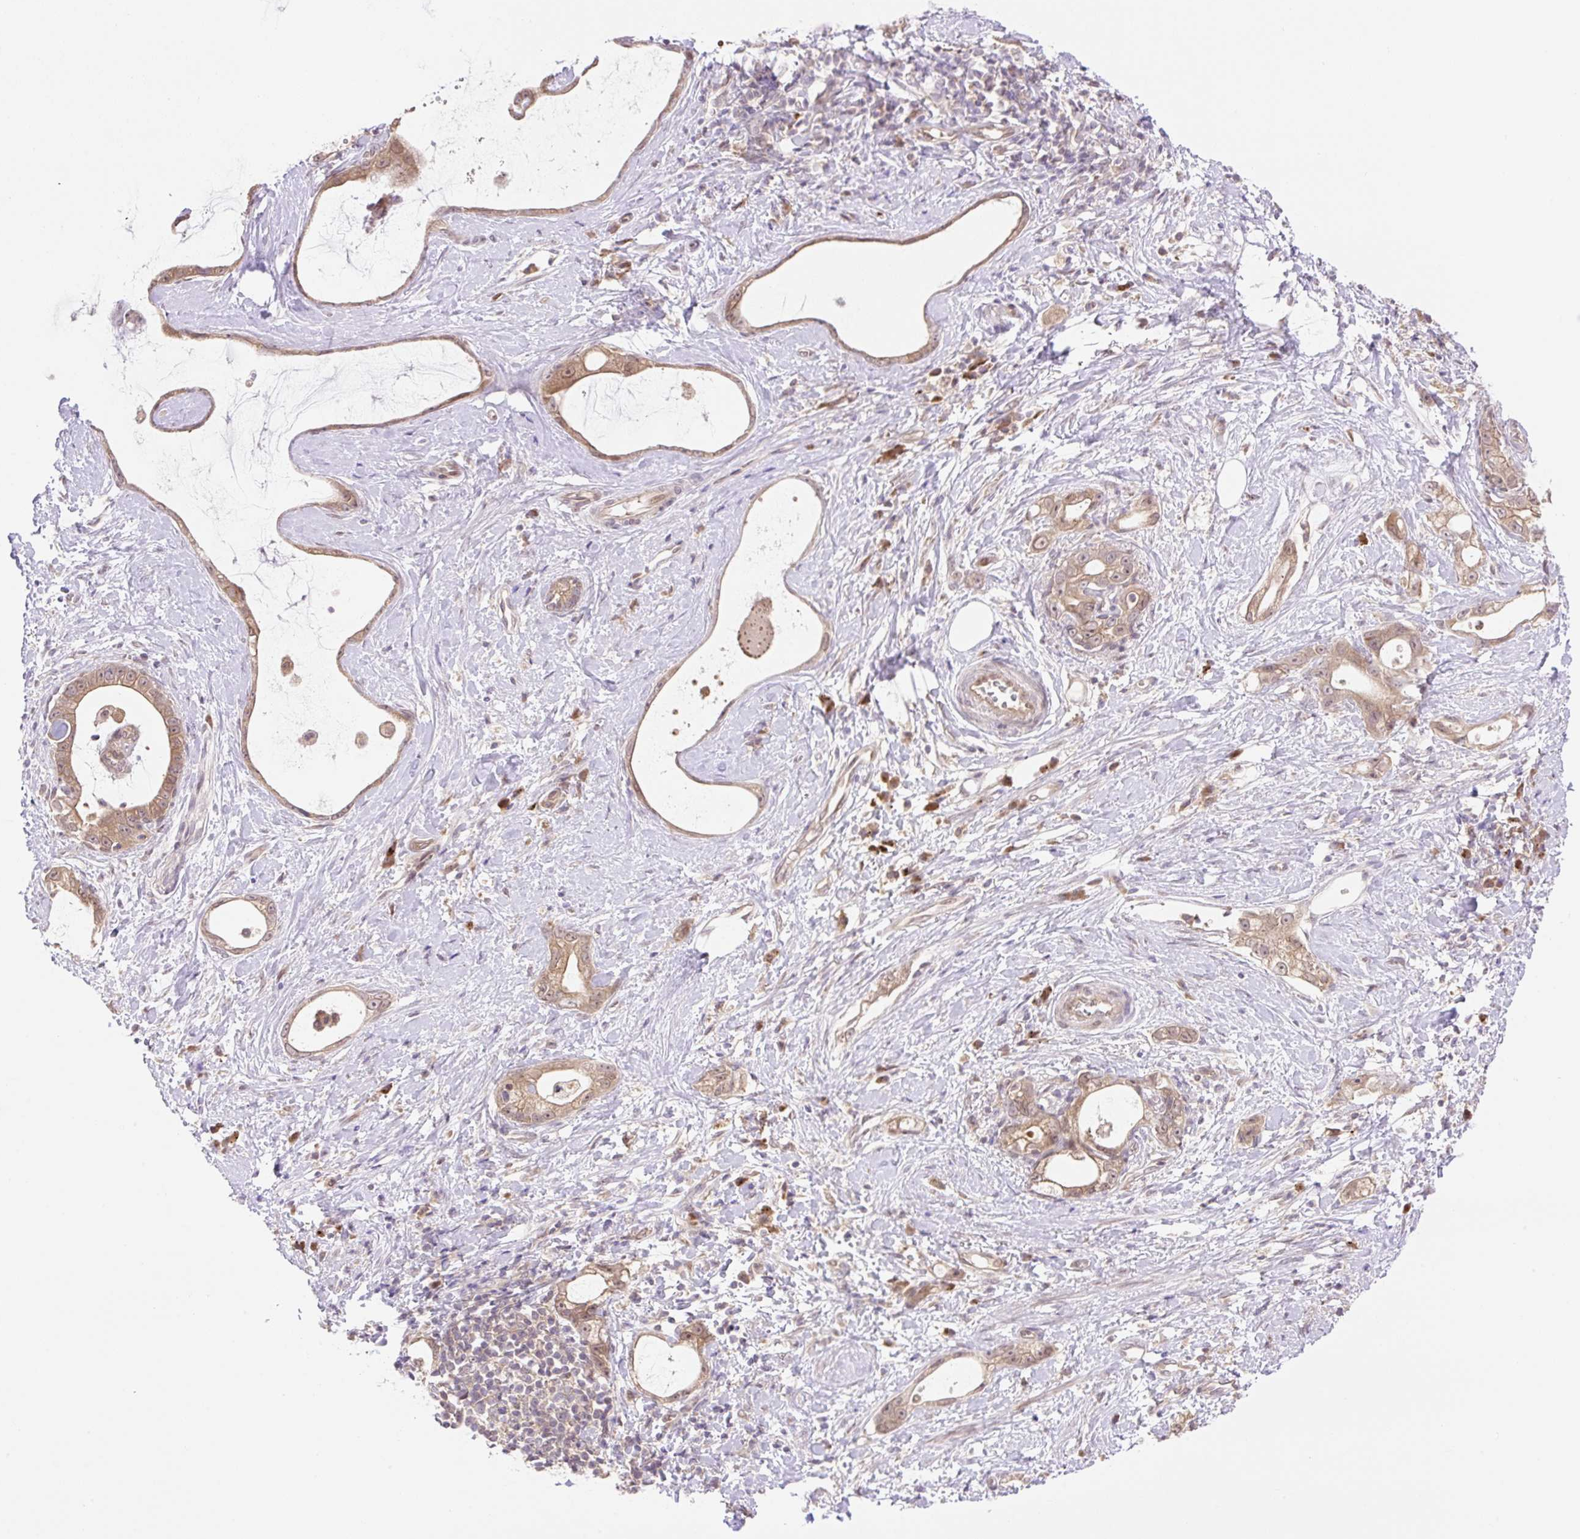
{"staining": {"intensity": "moderate", "quantity": ">75%", "location": "cytoplasmic/membranous,nuclear"}, "tissue": "stomach cancer", "cell_type": "Tumor cells", "image_type": "cancer", "snomed": [{"axis": "morphology", "description": "Adenocarcinoma, NOS"}, {"axis": "topography", "description": "Stomach"}], "caption": "Immunohistochemical staining of human adenocarcinoma (stomach) displays moderate cytoplasmic/membranous and nuclear protein staining in about >75% of tumor cells.", "gene": "VPS25", "patient": {"sex": "male", "age": 55}}